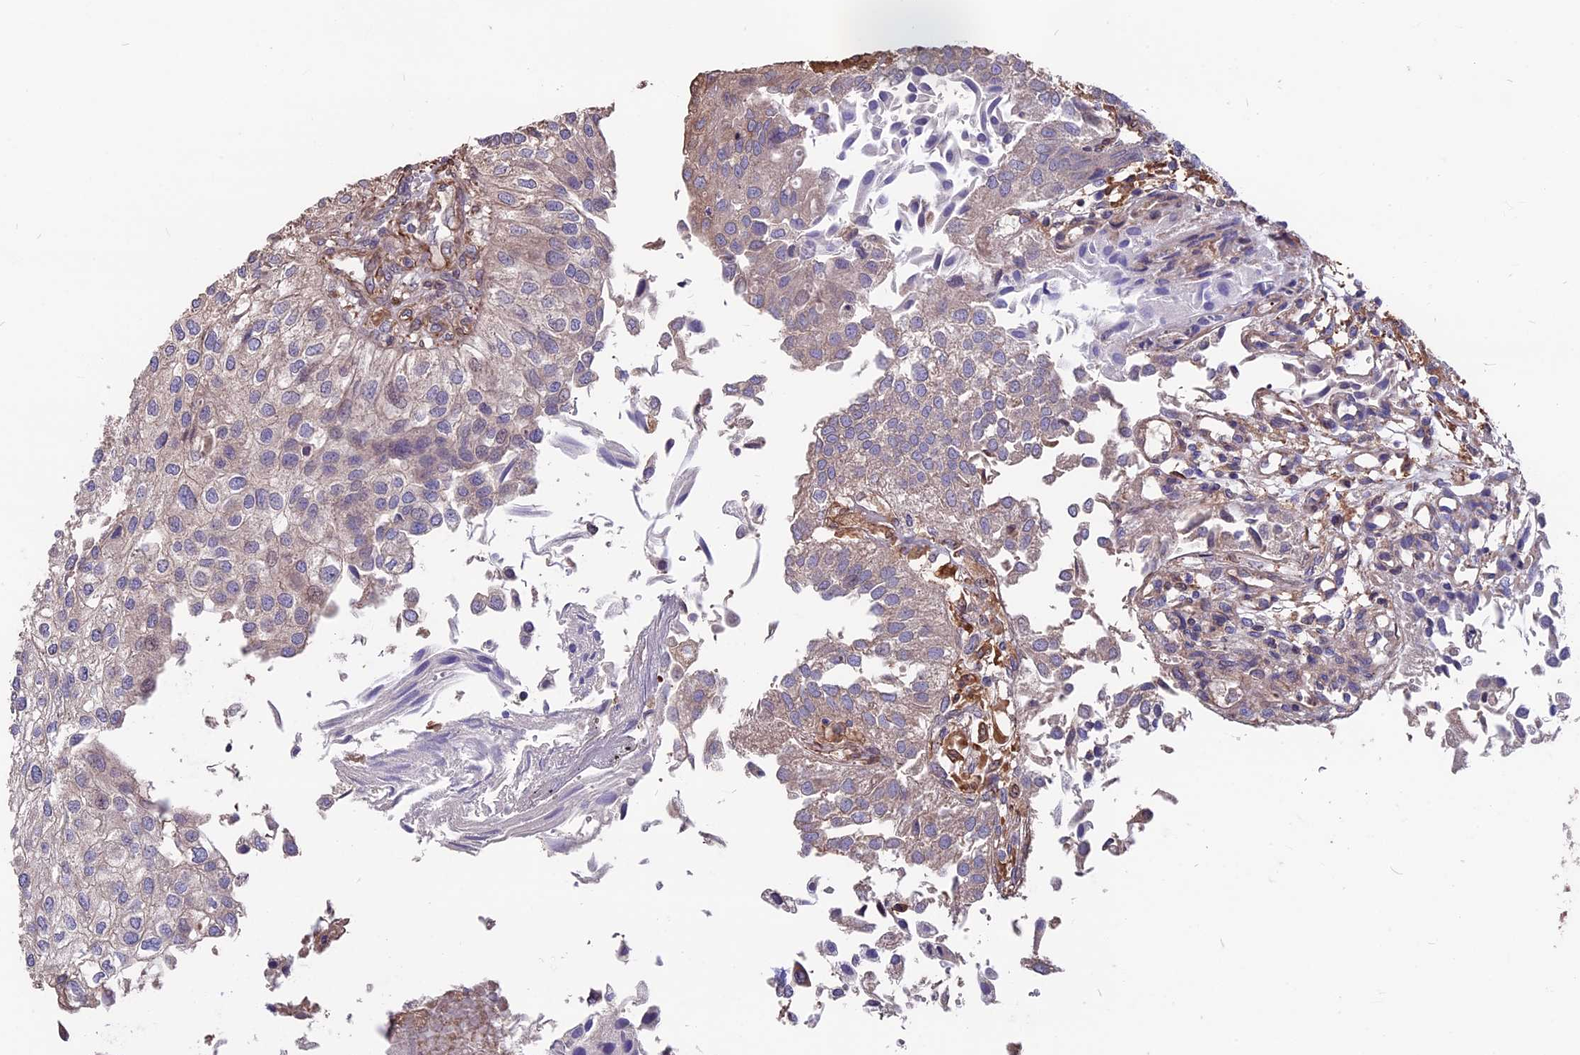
{"staining": {"intensity": "weak", "quantity": "25%-75%", "location": "cytoplasmic/membranous"}, "tissue": "urothelial cancer", "cell_type": "Tumor cells", "image_type": "cancer", "snomed": [{"axis": "morphology", "description": "Urothelial carcinoma, Low grade"}, {"axis": "topography", "description": "Urinary bladder"}], "caption": "A micrograph showing weak cytoplasmic/membranous expression in approximately 25%-75% of tumor cells in urothelial cancer, as visualized by brown immunohistochemical staining.", "gene": "SEH1L", "patient": {"sex": "female", "age": 89}}